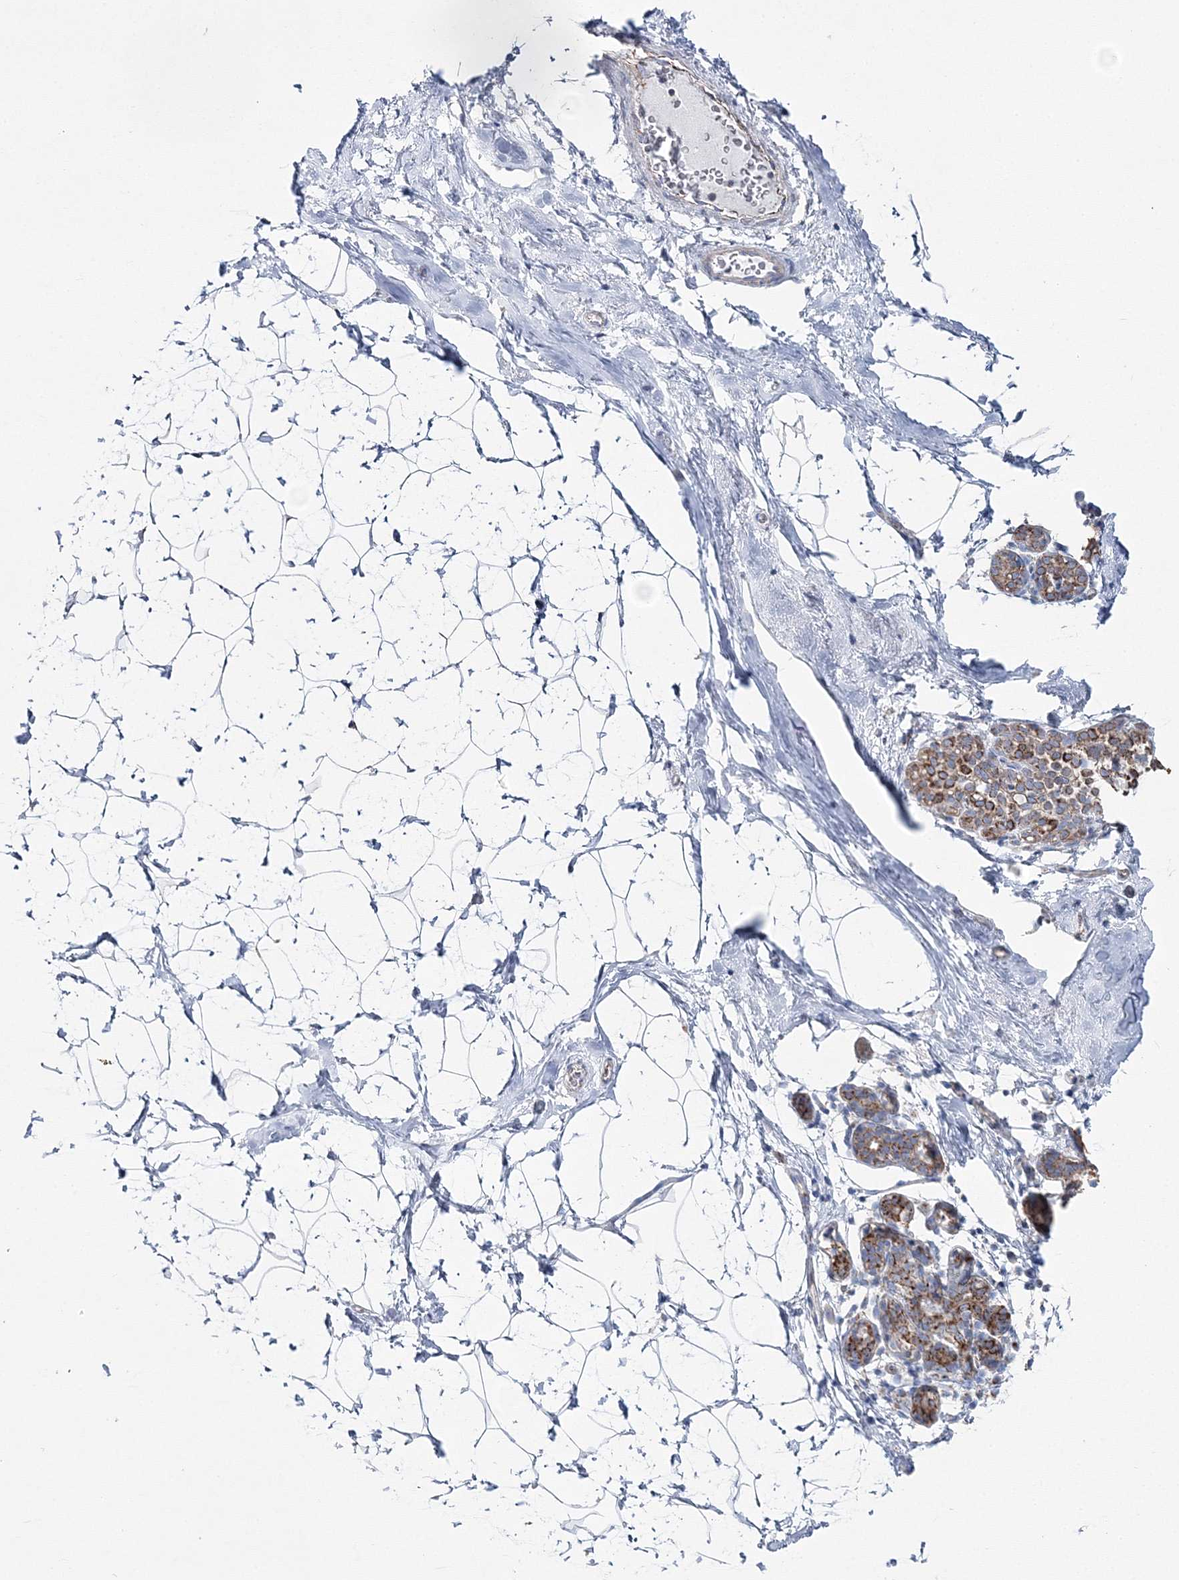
{"staining": {"intensity": "negative", "quantity": "none", "location": "none"}, "tissue": "breast", "cell_type": "Adipocytes", "image_type": "normal", "snomed": [{"axis": "morphology", "description": "Normal tissue, NOS"}, {"axis": "morphology", "description": "Lobular carcinoma"}, {"axis": "topography", "description": "Breast"}], "caption": "Human breast stained for a protein using IHC reveals no positivity in adipocytes.", "gene": "HIBCH", "patient": {"sex": "female", "age": 62}}